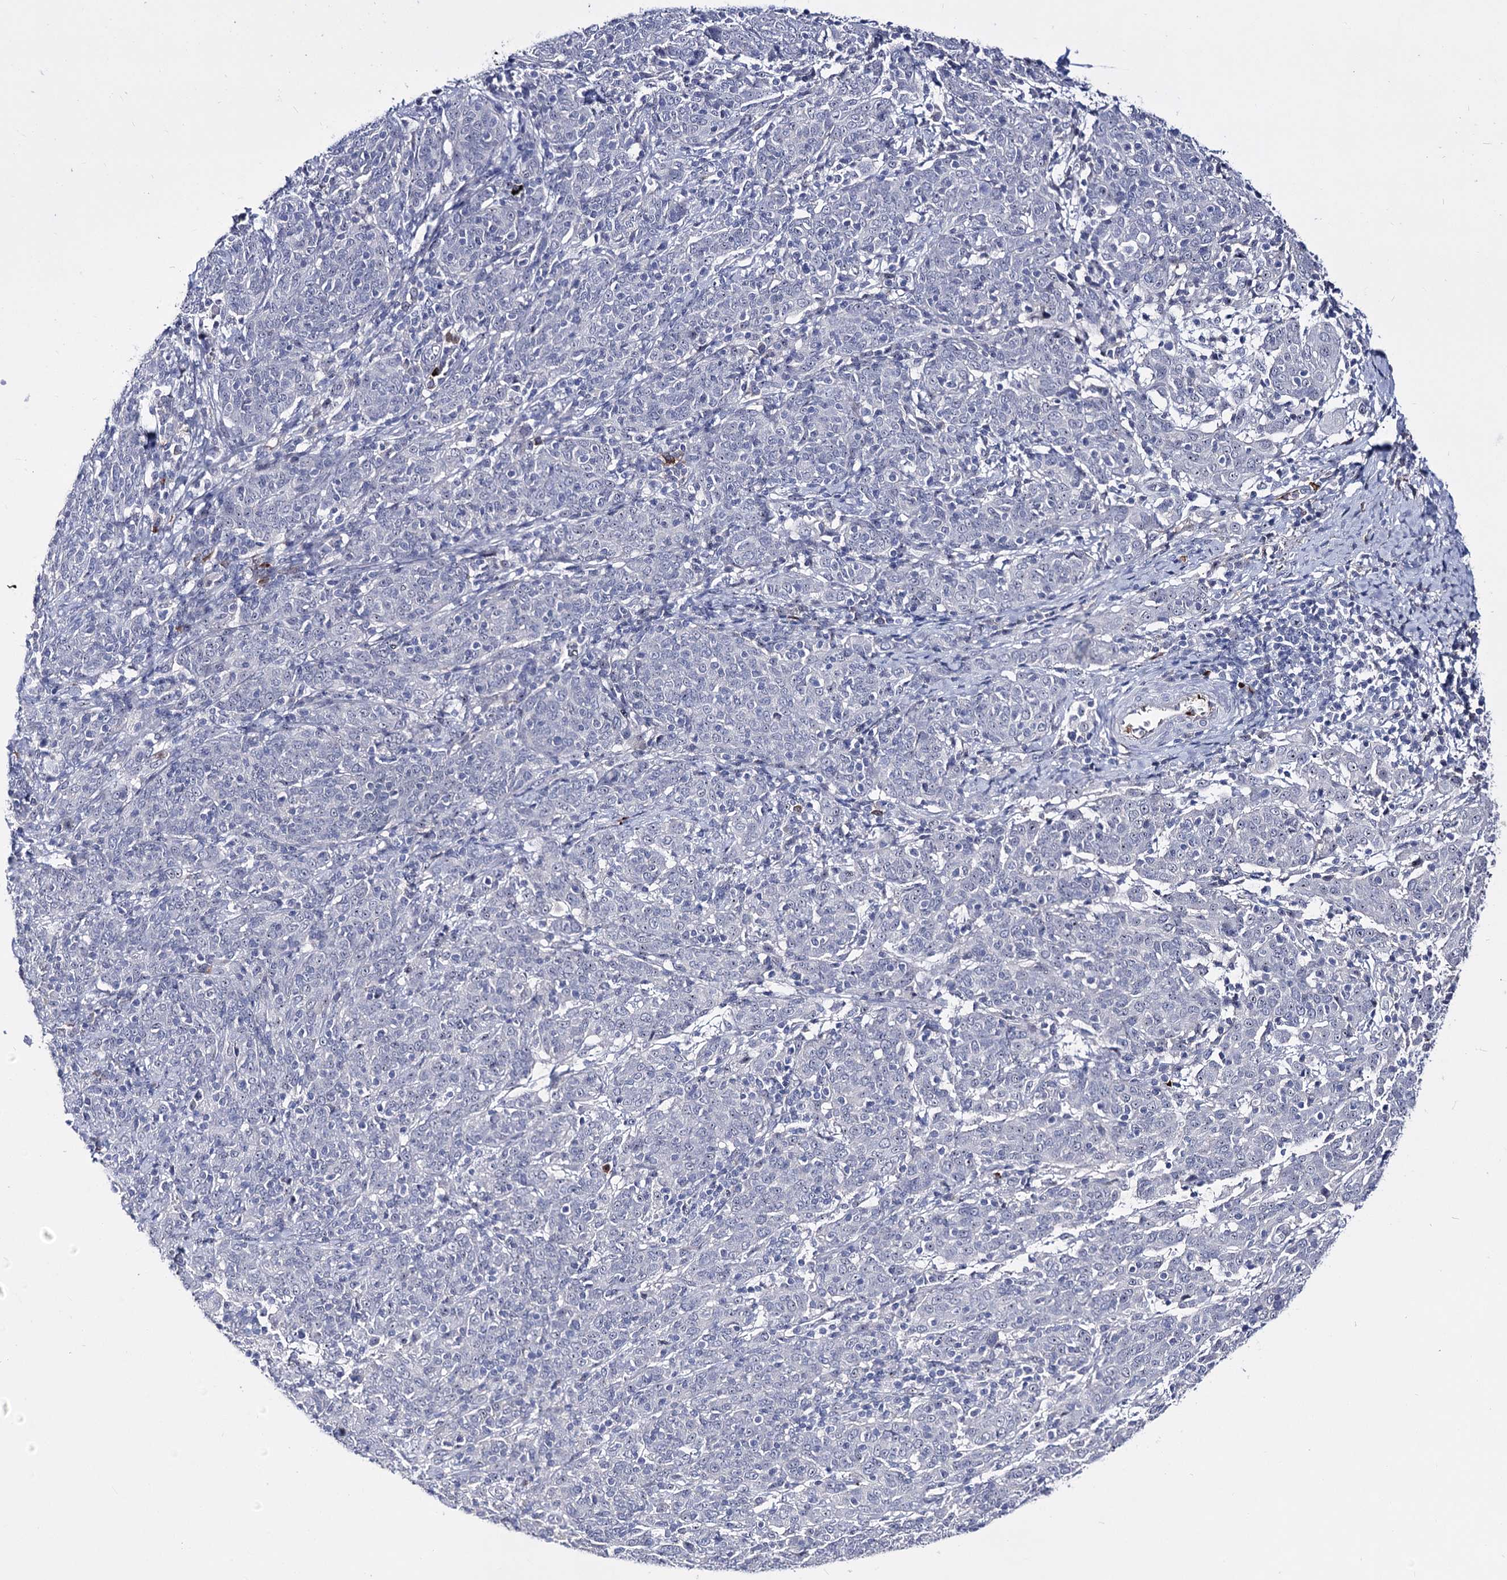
{"staining": {"intensity": "negative", "quantity": "none", "location": "none"}, "tissue": "cervical cancer", "cell_type": "Tumor cells", "image_type": "cancer", "snomed": [{"axis": "morphology", "description": "Squamous cell carcinoma, NOS"}, {"axis": "topography", "description": "Cervix"}], "caption": "Immunohistochemistry (IHC) of squamous cell carcinoma (cervical) exhibits no positivity in tumor cells. (Stains: DAB (3,3'-diaminobenzidine) IHC with hematoxylin counter stain, Microscopy: brightfield microscopy at high magnification).", "gene": "PCGF5", "patient": {"sex": "female", "age": 67}}